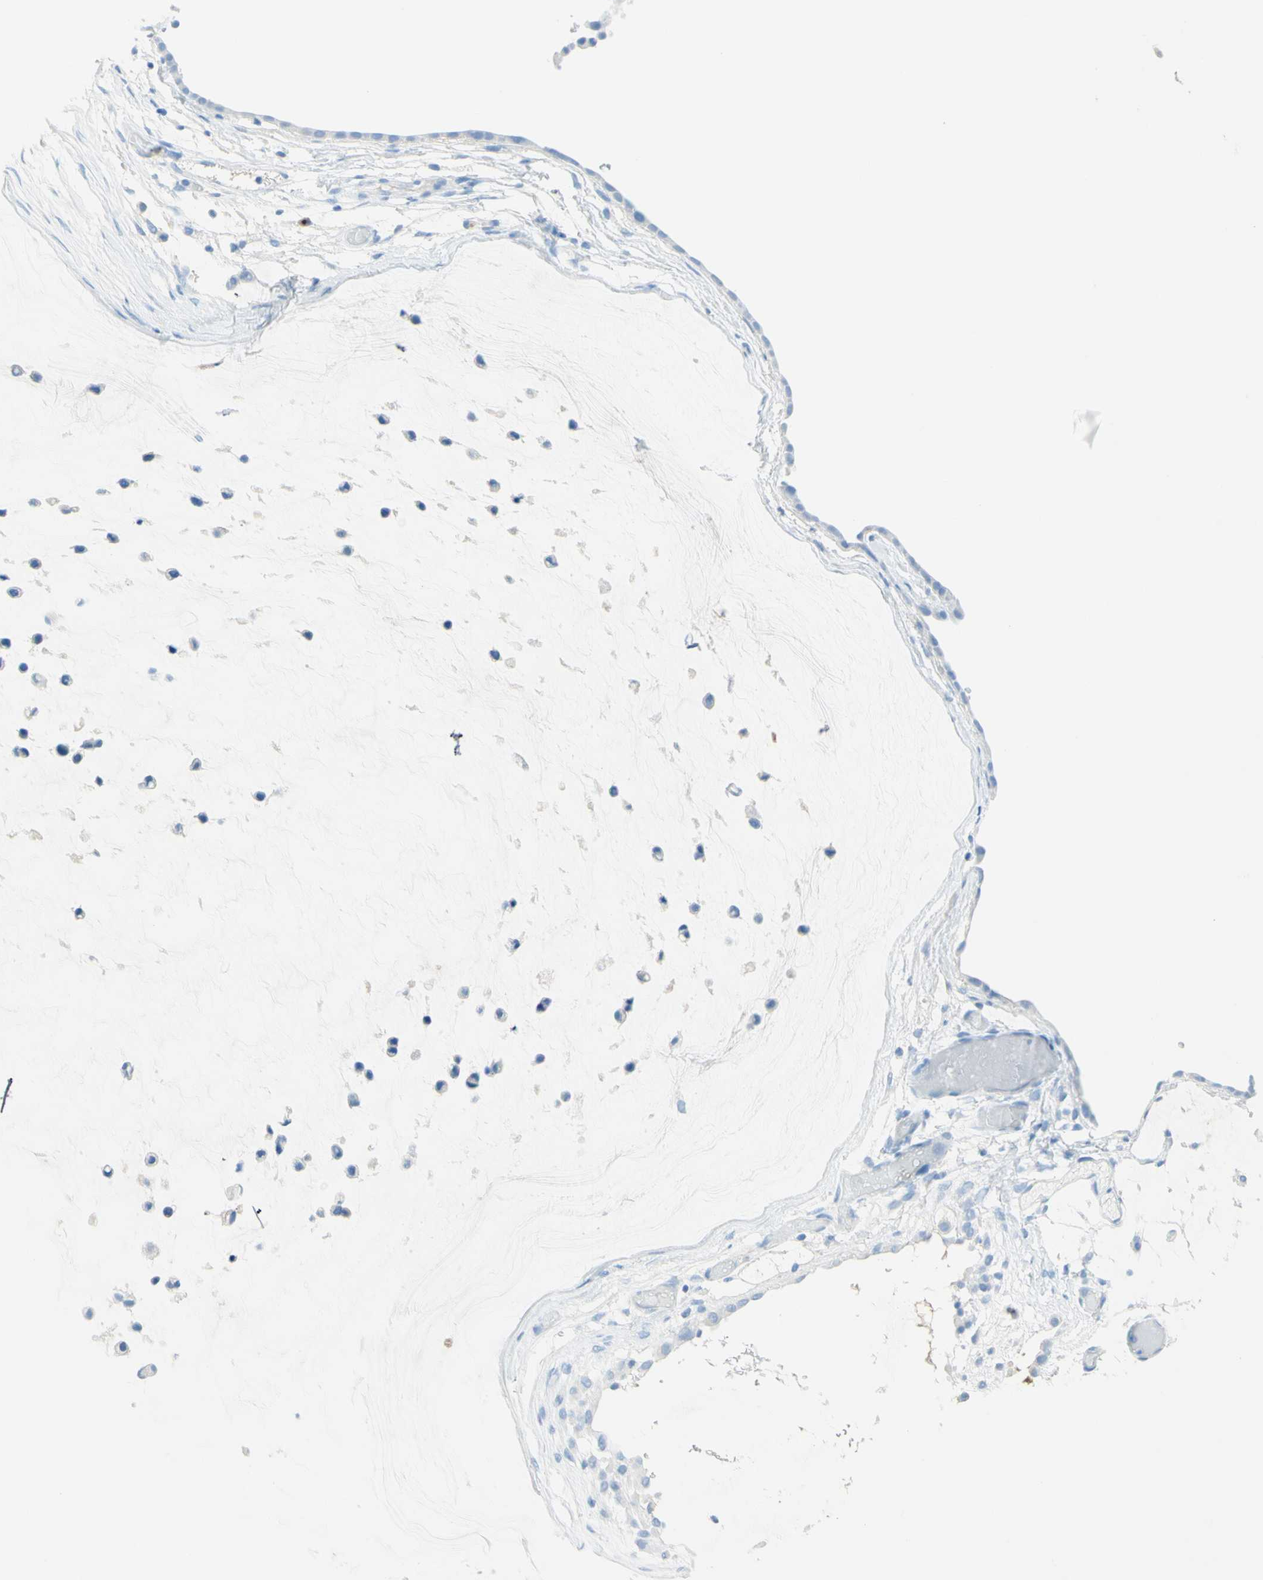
{"staining": {"intensity": "negative", "quantity": "none", "location": "none"}, "tissue": "ovarian cancer", "cell_type": "Tumor cells", "image_type": "cancer", "snomed": [{"axis": "morphology", "description": "Cystadenocarcinoma, mucinous, NOS"}, {"axis": "topography", "description": "Ovary"}], "caption": "Histopathology image shows no significant protein staining in tumor cells of mucinous cystadenocarcinoma (ovarian). The staining was performed using DAB (3,3'-diaminobenzidine) to visualize the protein expression in brown, while the nuclei were stained in blue with hematoxylin (Magnification: 20x).", "gene": "IL6ST", "patient": {"sex": "female", "age": 39}}